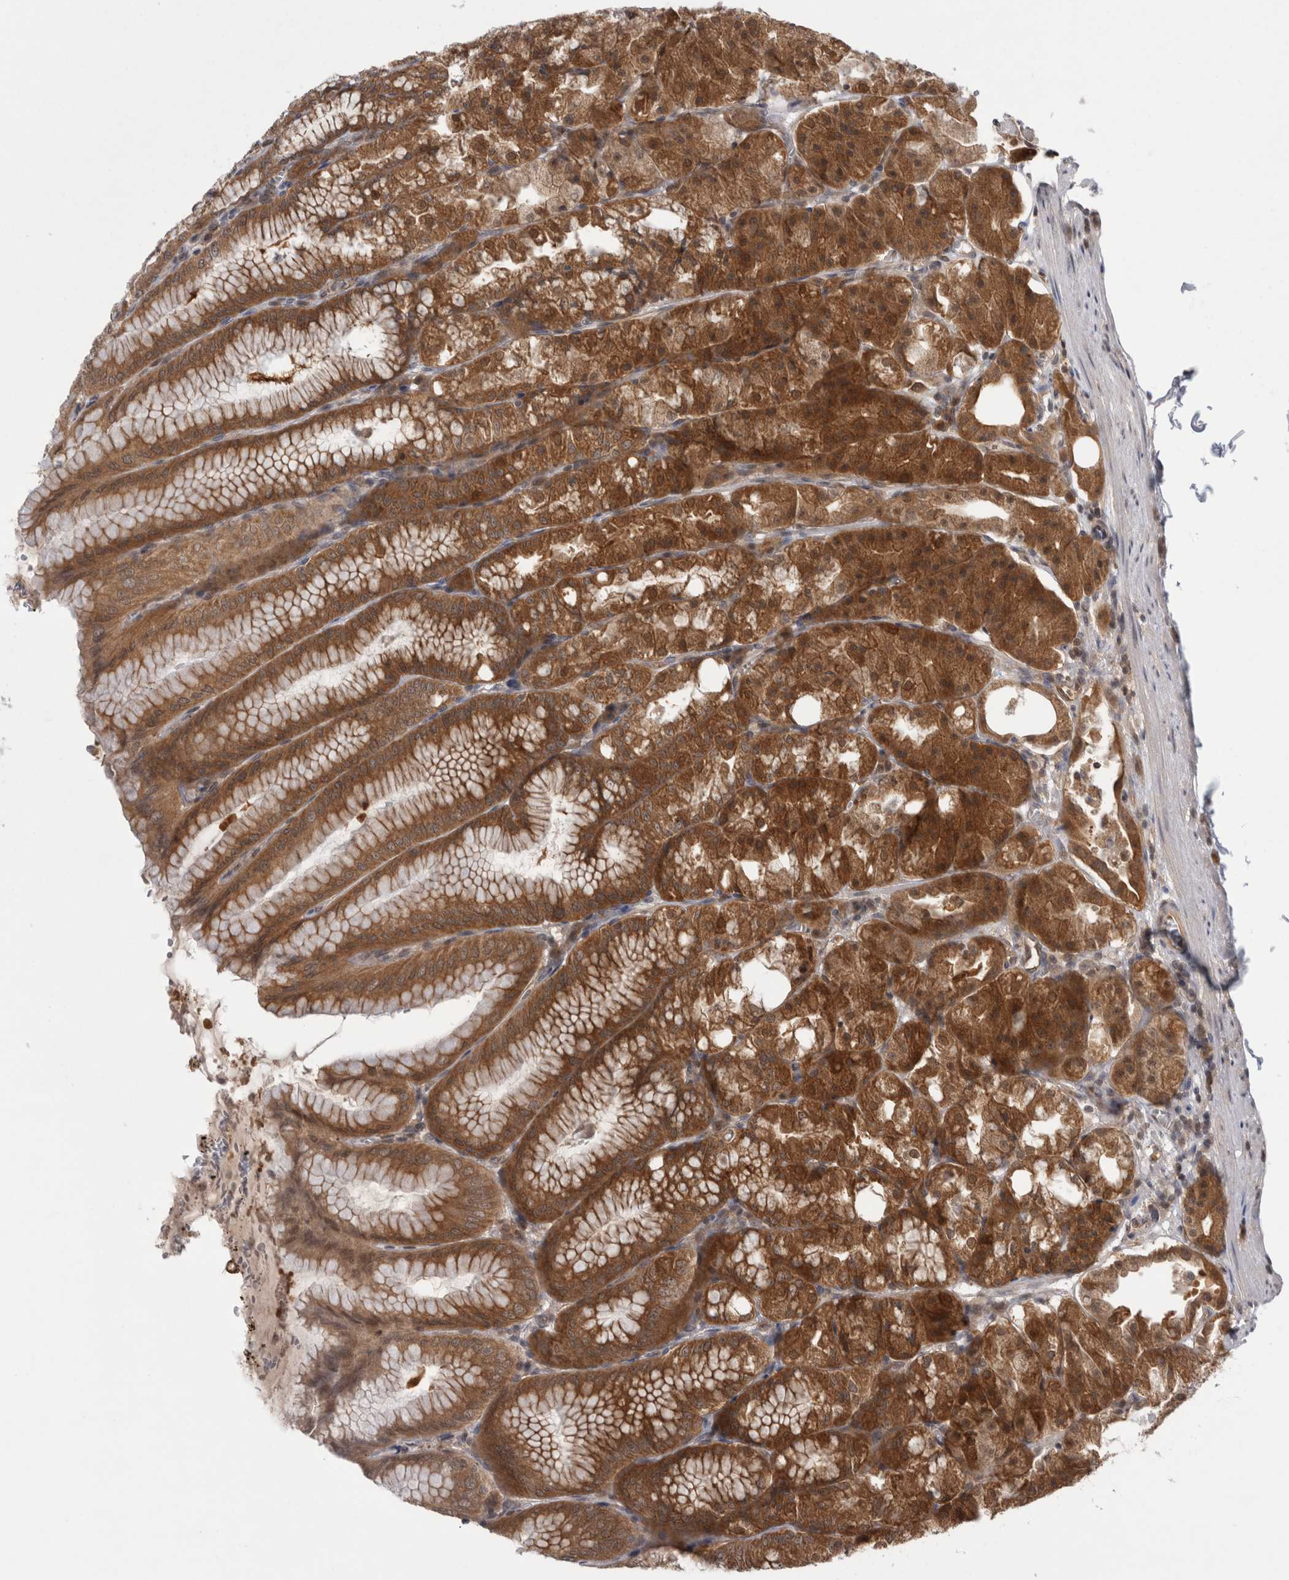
{"staining": {"intensity": "strong", "quantity": ">75%", "location": "cytoplasmic/membranous"}, "tissue": "stomach", "cell_type": "Glandular cells", "image_type": "normal", "snomed": [{"axis": "morphology", "description": "Normal tissue, NOS"}, {"axis": "topography", "description": "Stomach, lower"}], "caption": "About >75% of glandular cells in unremarkable human stomach show strong cytoplasmic/membranous protein staining as visualized by brown immunohistochemical staining.", "gene": "PSMB2", "patient": {"sex": "male", "age": 71}}